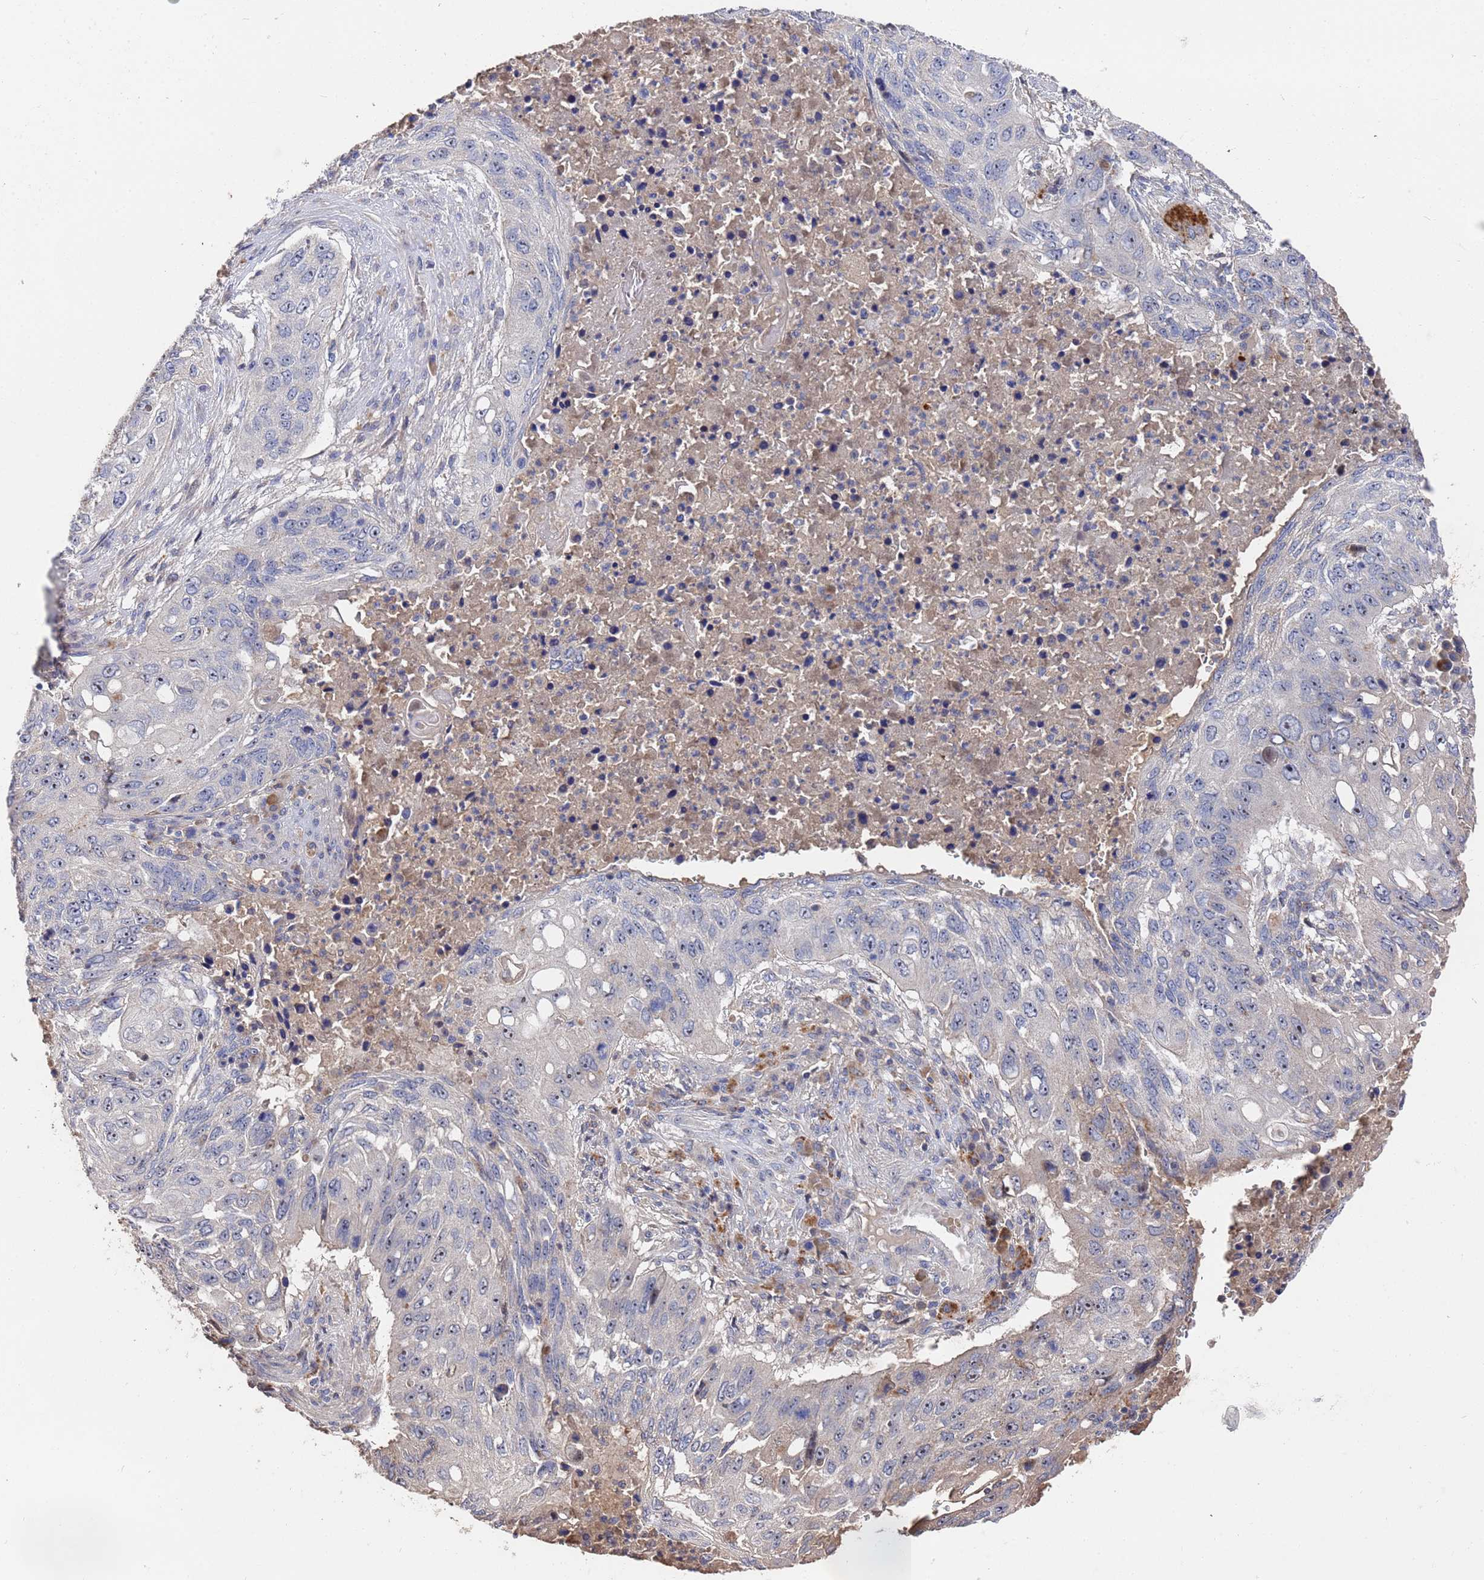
{"staining": {"intensity": "weak", "quantity": "25%-75%", "location": "nuclear"}, "tissue": "lung cancer", "cell_type": "Tumor cells", "image_type": "cancer", "snomed": [{"axis": "morphology", "description": "Squamous cell carcinoma, NOS"}, {"axis": "topography", "description": "Lung"}], "caption": "A micrograph of human lung cancer (squamous cell carcinoma) stained for a protein exhibits weak nuclear brown staining in tumor cells. The staining is performed using DAB brown chromogen to label protein expression. The nuclei are counter-stained blue using hematoxylin.", "gene": "TCP10L", "patient": {"sex": "female", "age": 63}}